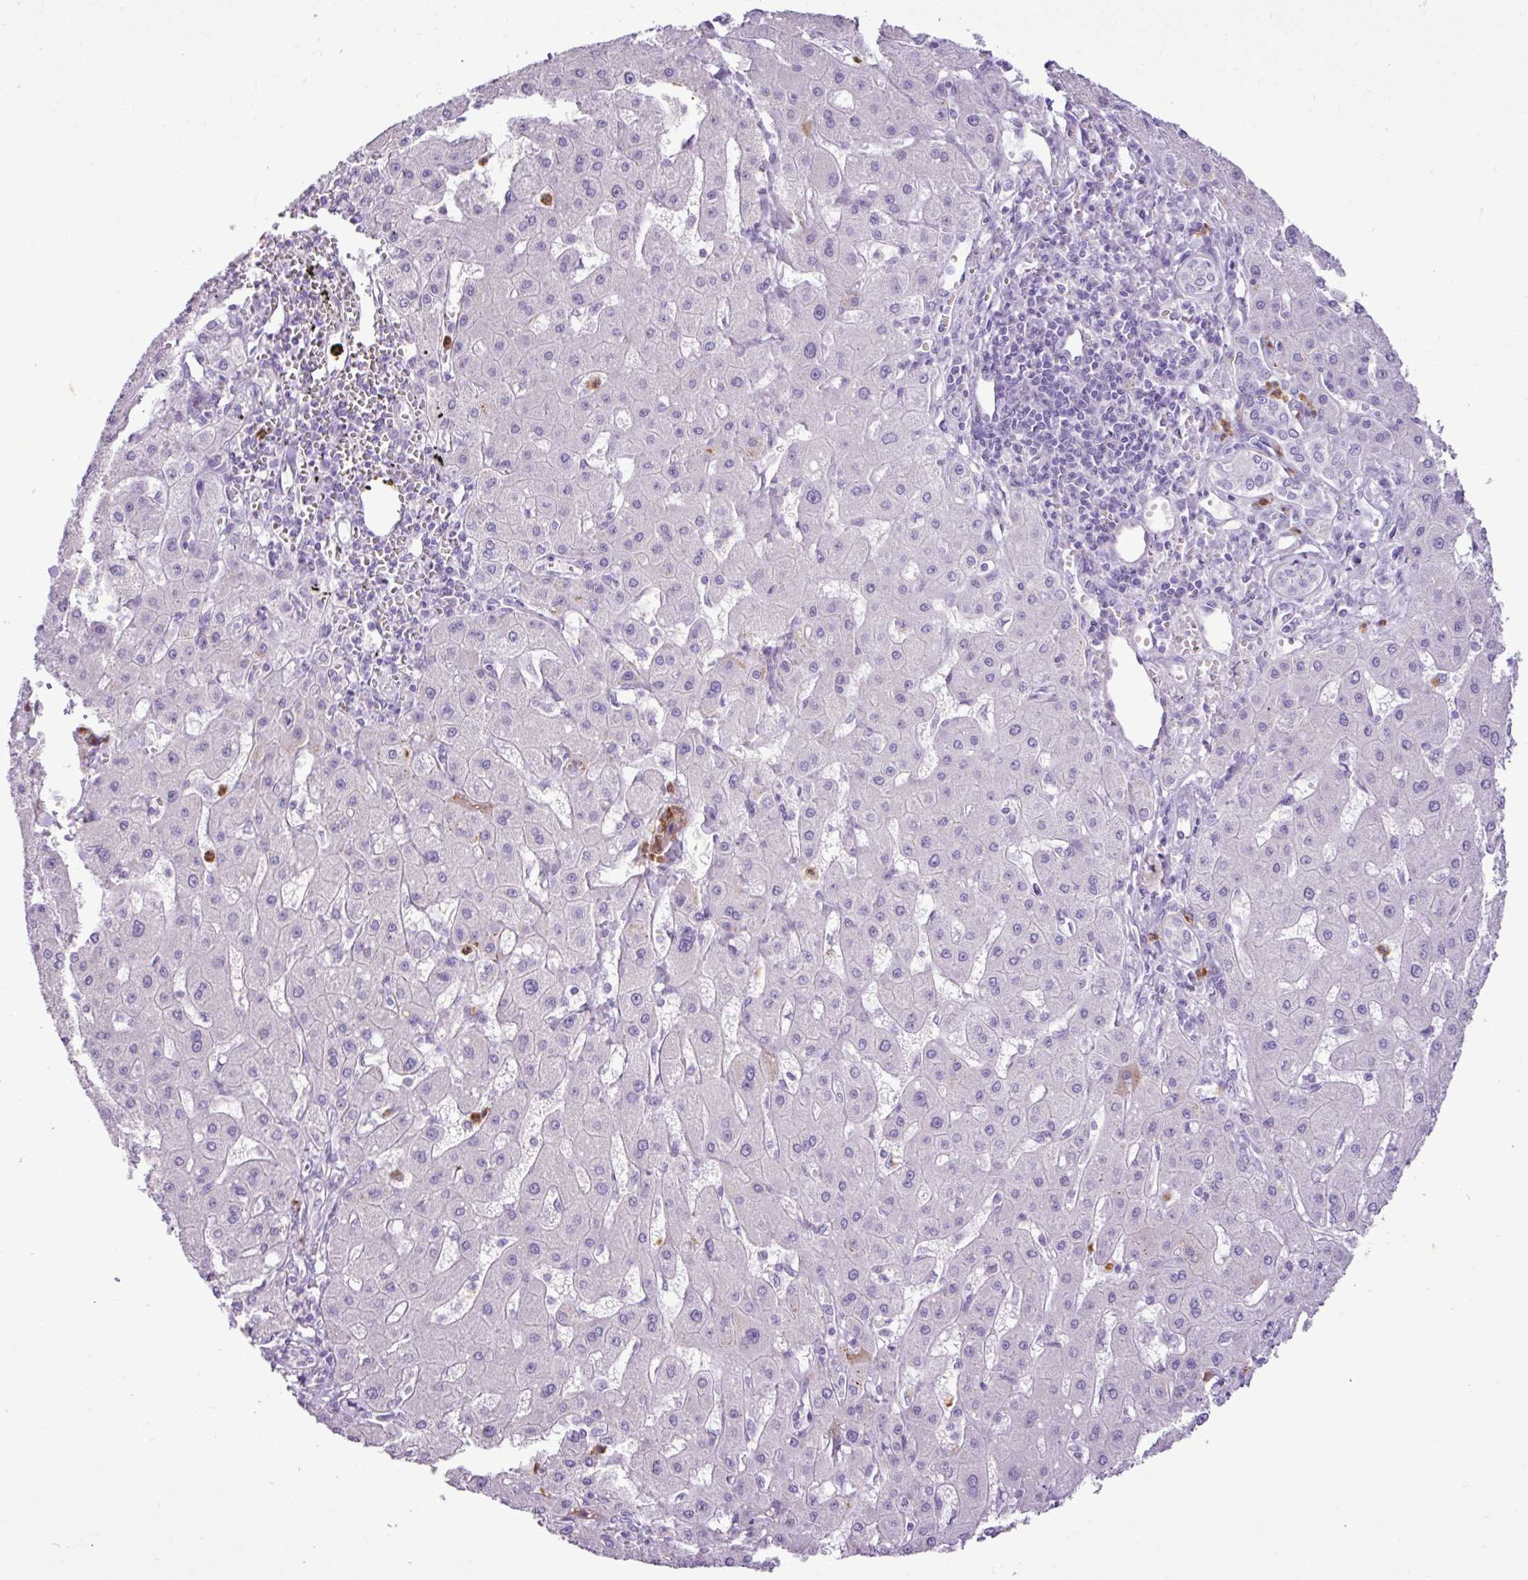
{"staining": {"intensity": "negative", "quantity": "none", "location": "none"}, "tissue": "liver cancer", "cell_type": "Tumor cells", "image_type": "cancer", "snomed": [{"axis": "morphology", "description": "Carcinoma, Hepatocellular, NOS"}, {"axis": "topography", "description": "Liver"}], "caption": "Human liver cancer (hepatocellular carcinoma) stained for a protein using immunohistochemistry shows no staining in tumor cells.", "gene": "ZSCAN5A", "patient": {"sex": "male", "age": 72}}